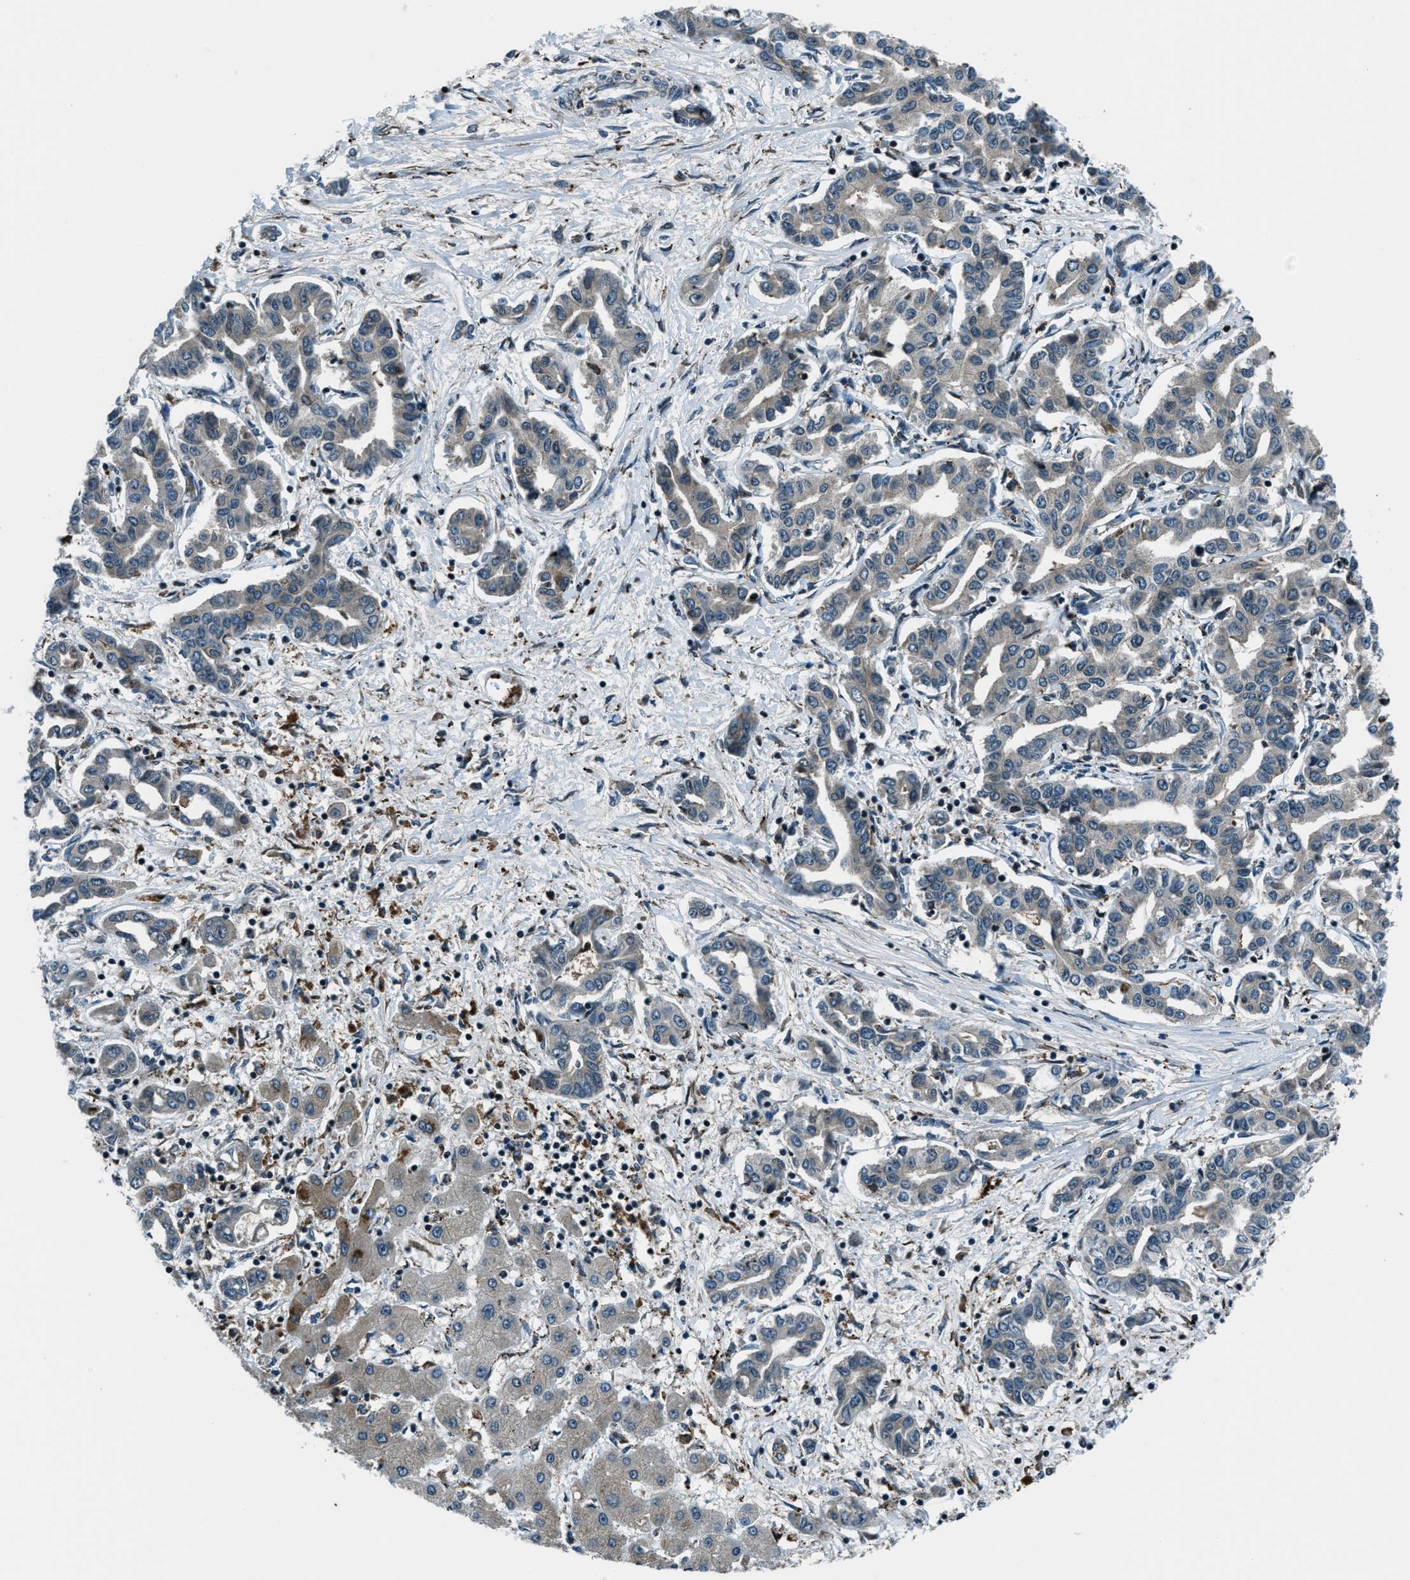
{"staining": {"intensity": "weak", "quantity": "25%-75%", "location": "cytoplasmic/membranous"}, "tissue": "liver cancer", "cell_type": "Tumor cells", "image_type": "cancer", "snomed": [{"axis": "morphology", "description": "Cholangiocarcinoma"}, {"axis": "topography", "description": "Liver"}], "caption": "A brown stain shows weak cytoplasmic/membranous positivity of a protein in human liver cancer tumor cells. (IHC, brightfield microscopy, high magnification).", "gene": "ACTL9", "patient": {"sex": "male", "age": 59}}